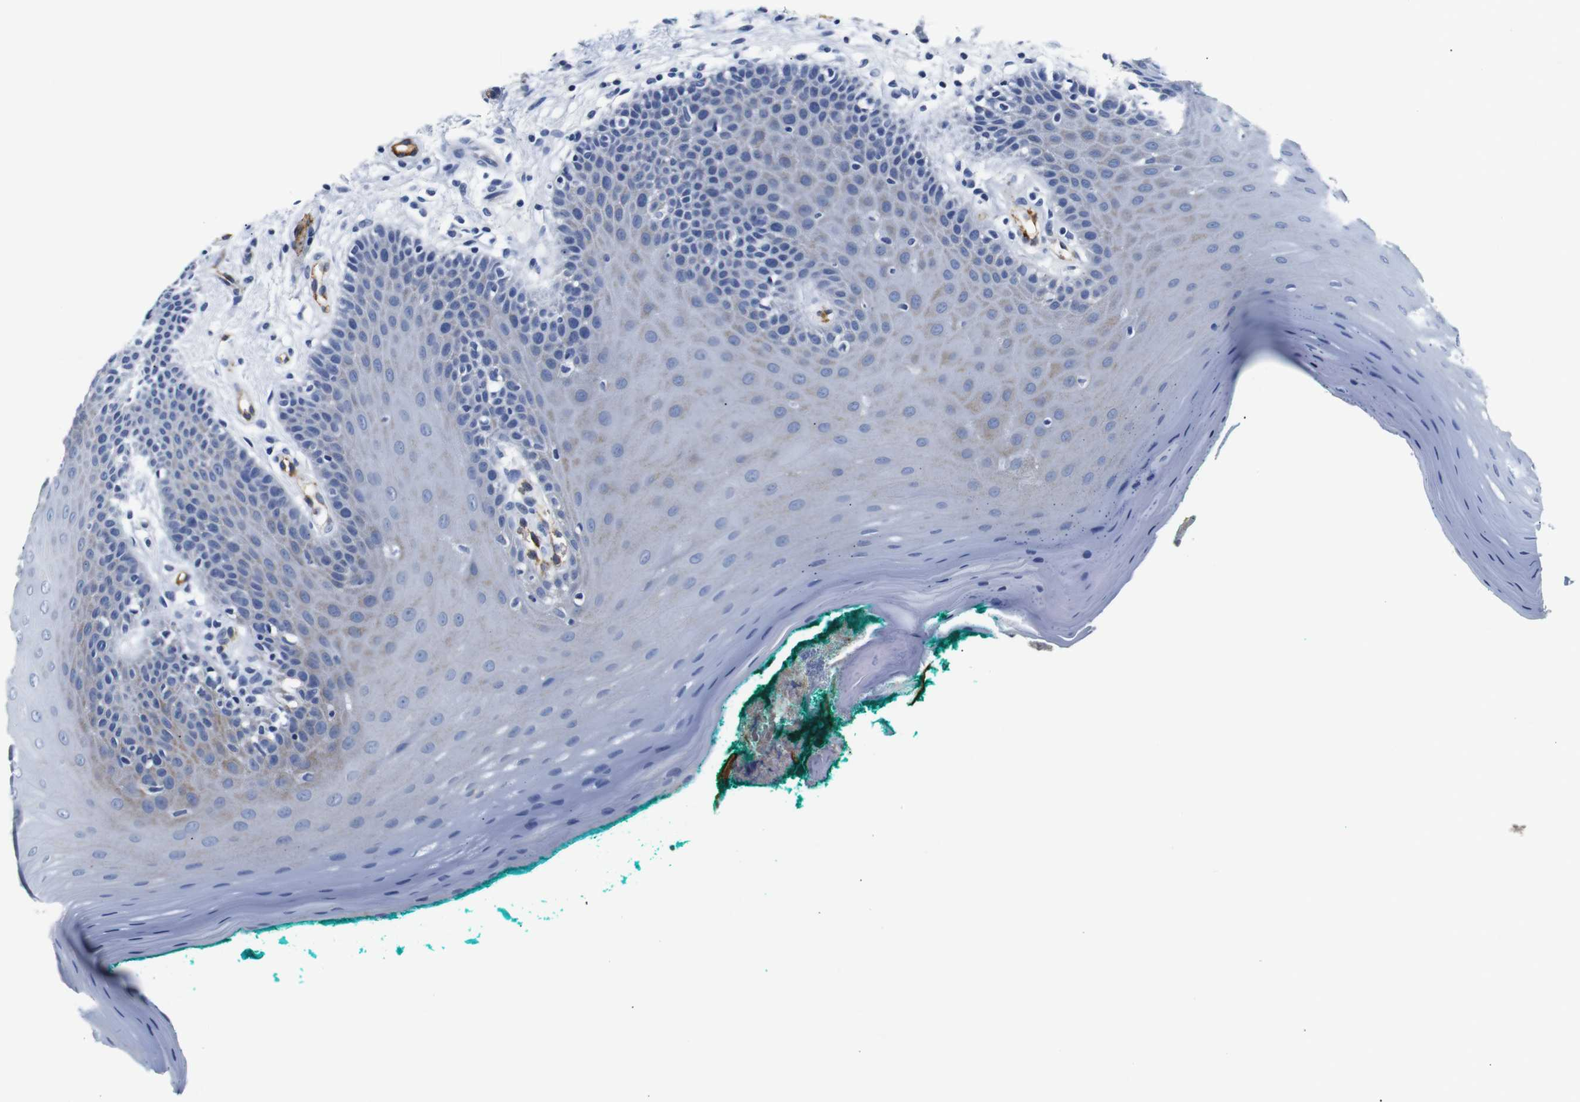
{"staining": {"intensity": "weak", "quantity": "<25%", "location": "cytoplasmic/membranous"}, "tissue": "oral mucosa", "cell_type": "Squamous epithelial cells", "image_type": "normal", "snomed": [{"axis": "morphology", "description": "Normal tissue, NOS"}, {"axis": "topography", "description": "Skeletal muscle"}, {"axis": "topography", "description": "Oral tissue"}], "caption": "Photomicrograph shows no significant protein expression in squamous epithelial cells of unremarkable oral mucosa. The staining was performed using DAB (3,3'-diaminobenzidine) to visualize the protein expression in brown, while the nuclei were stained in blue with hematoxylin (Magnification: 20x).", "gene": "MUC4", "patient": {"sex": "male", "age": 58}}